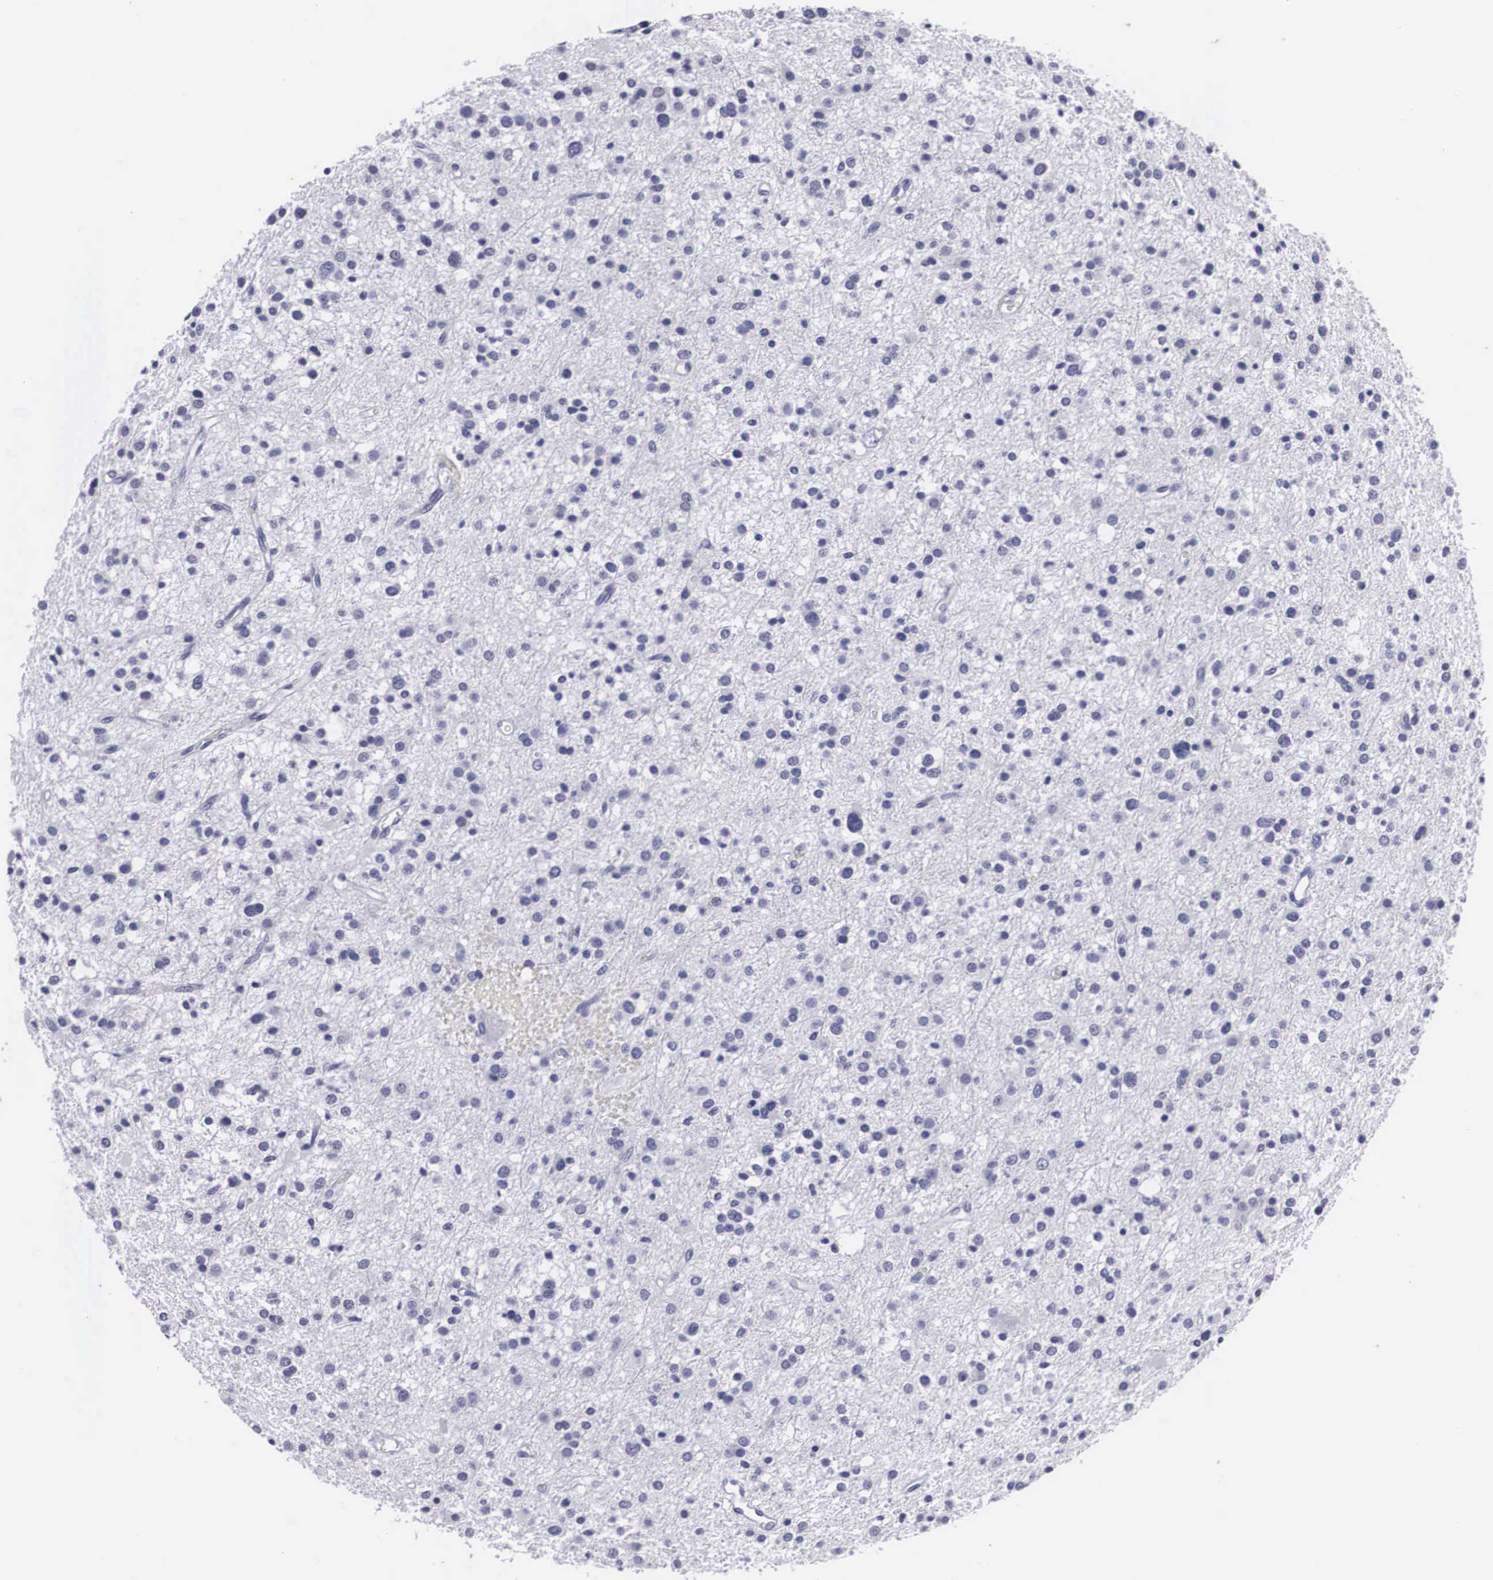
{"staining": {"intensity": "negative", "quantity": "none", "location": "none"}, "tissue": "glioma", "cell_type": "Tumor cells", "image_type": "cancer", "snomed": [{"axis": "morphology", "description": "Glioma, malignant, Low grade"}, {"axis": "topography", "description": "Brain"}], "caption": "A photomicrograph of malignant glioma (low-grade) stained for a protein displays no brown staining in tumor cells.", "gene": "C22orf31", "patient": {"sex": "female", "age": 36}}